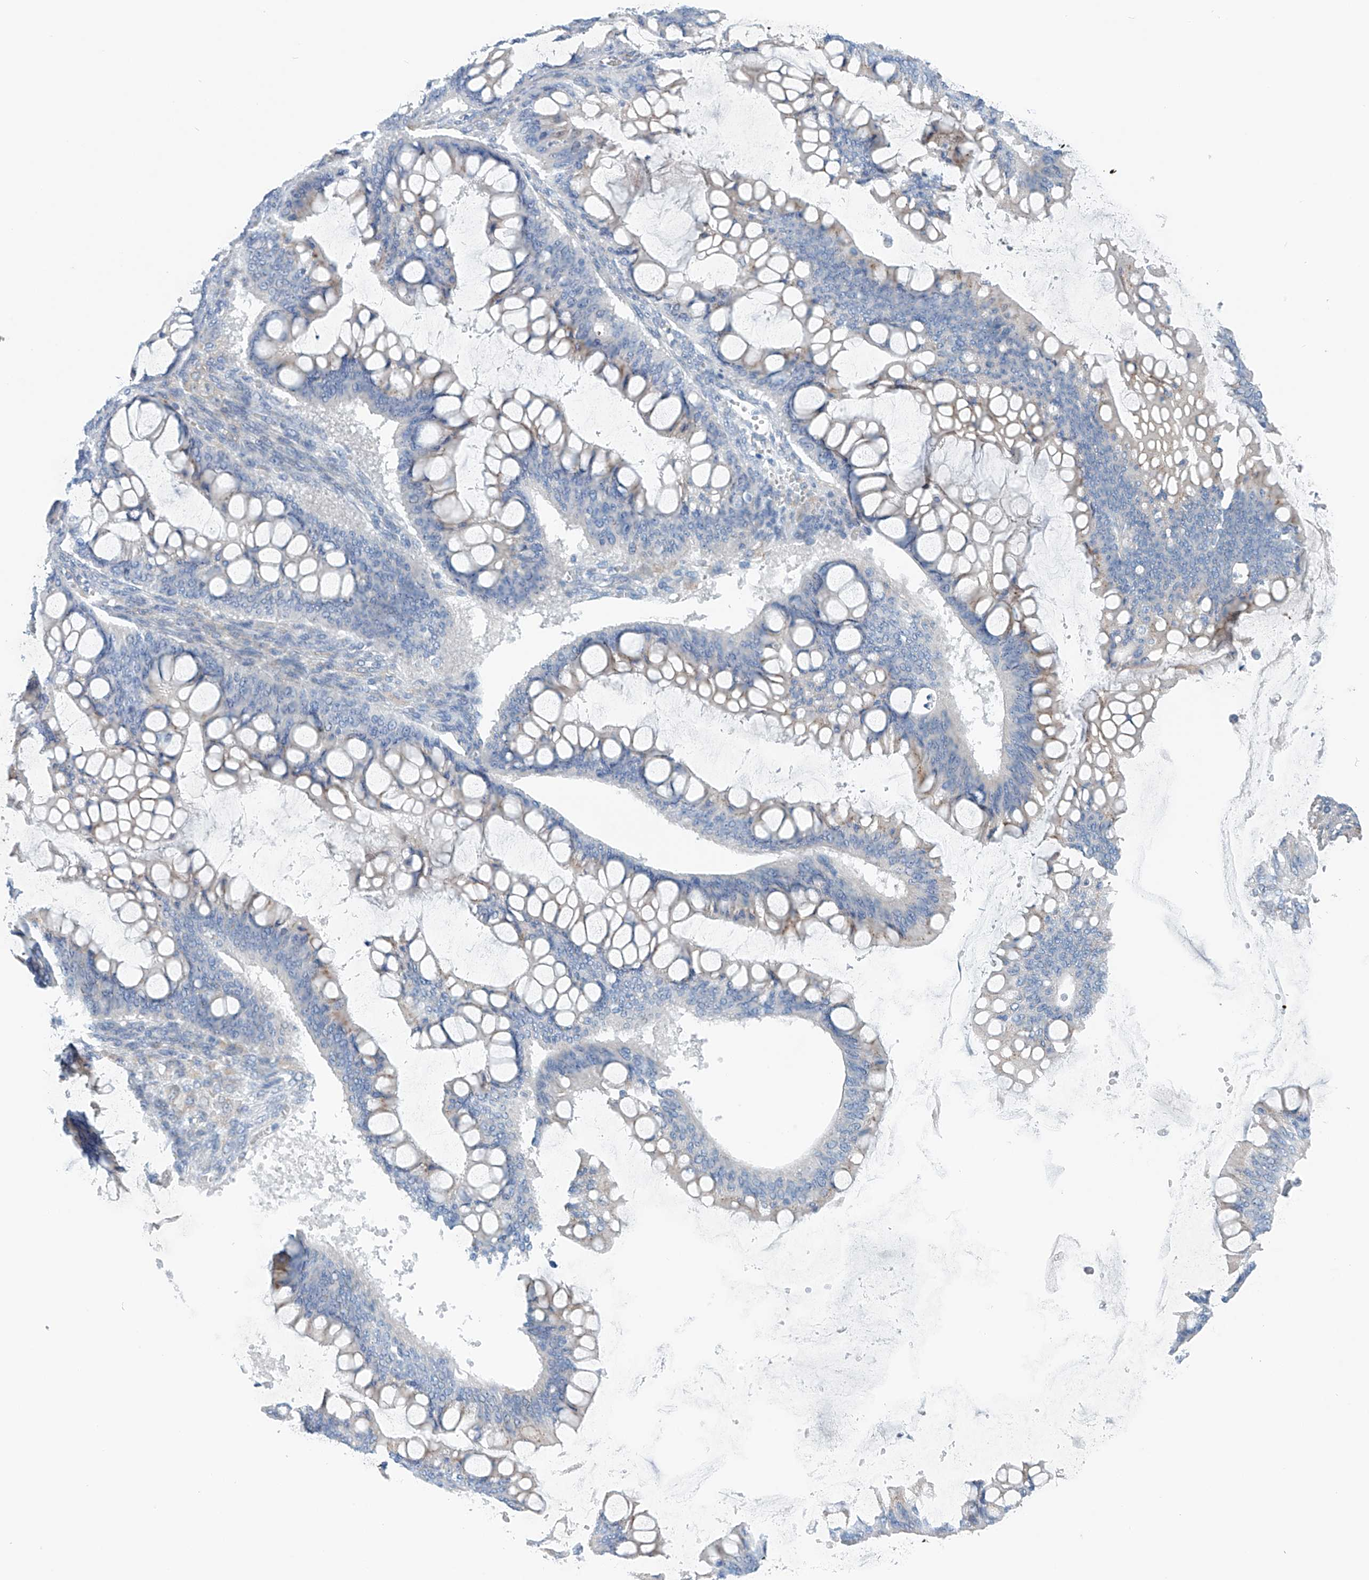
{"staining": {"intensity": "weak", "quantity": "<25%", "location": "cytoplasmic/membranous"}, "tissue": "ovarian cancer", "cell_type": "Tumor cells", "image_type": "cancer", "snomed": [{"axis": "morphology", "description": "Cystadenocarcinoma, mucinous, NOS"}, {"axis": "topography", "description": "Ovary"}], "caption": "This is an immunohistochemistry micrograph of human ovarian cancer. There is no expression in tumor cells.", "gene": "CEP85L", "patient": {"sex": "female", "age": 73}}